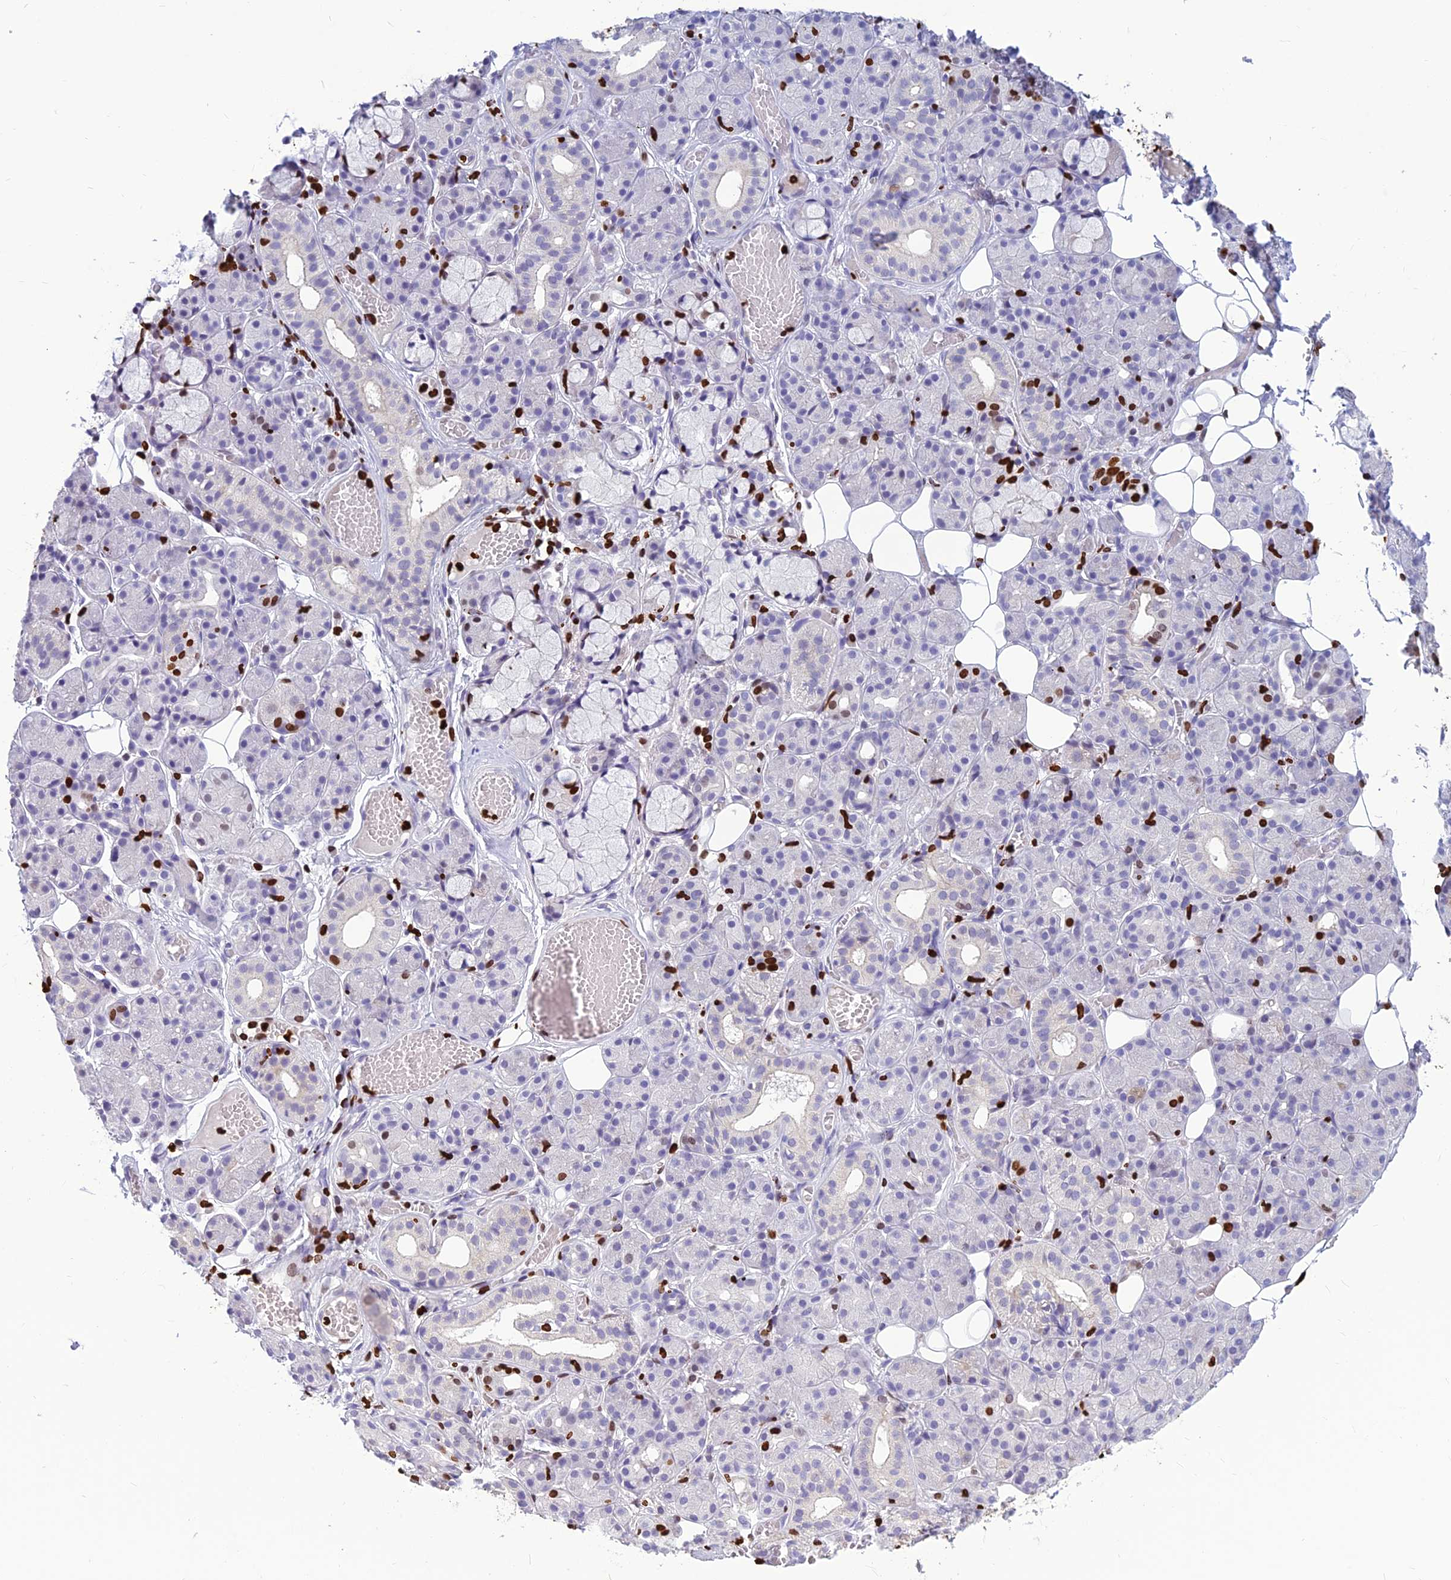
{"staining": {"intensity": "strong", "quantity": "<25%", "location": "nuclear"}, "tissue": "salivary gland", "cell_type": "Glandular cells", "image_type": "normal", "snomed": [{"axis": "morphology", "description": "Normal tissue, NOS"}, {"axis": "topography", "description": "Salivary gland"}], "caption": "A brown stain shows strong nuclear staining of a protein in glandular cells of benign human salivary gland.", "gene": "AKAP17A", "patient": {"sex": "male", "age": 63}}